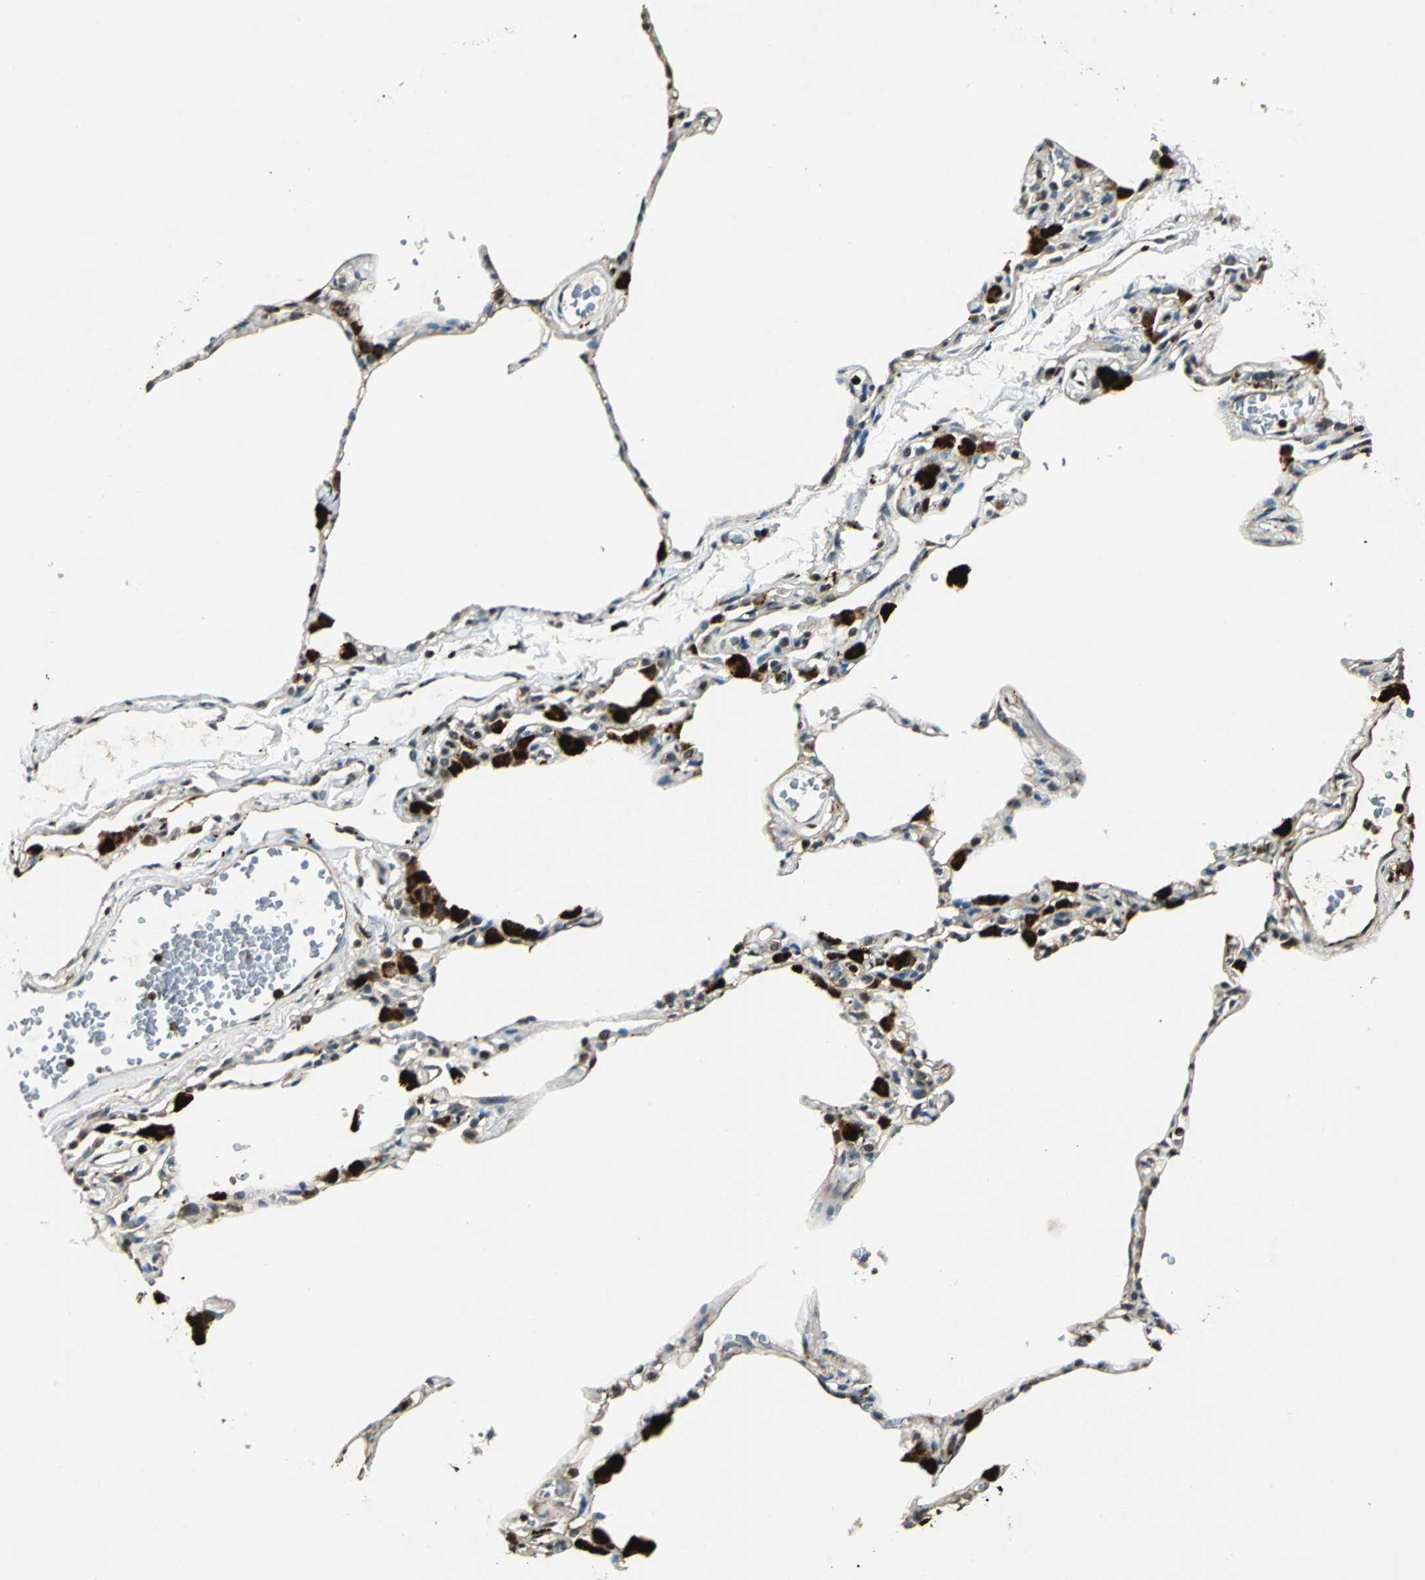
{"staining": {"intensity": "weak", "quantity": "25%-75%", "location": "cytoplasmic/membranous"}, "tissue": "lung", "cell_type": "Alveolar cells", "image_type": "normal", "snomed": [{"axis": "morphology", "description": "Normal tissue, NOS"}, {"axis": "topography", "description": "Lung"}], "caption": "A photomicrograph of lung stained for a protein displays weak cytoplasmic/membranous brown staining in alveolar cells. The staining was performed using DAB, with brown indicating positive protein expression. Nuclei are stained blue with hematoxylin.", "gene": "PPP1R13L", "patient": {"sex": "female", "age": 49}}